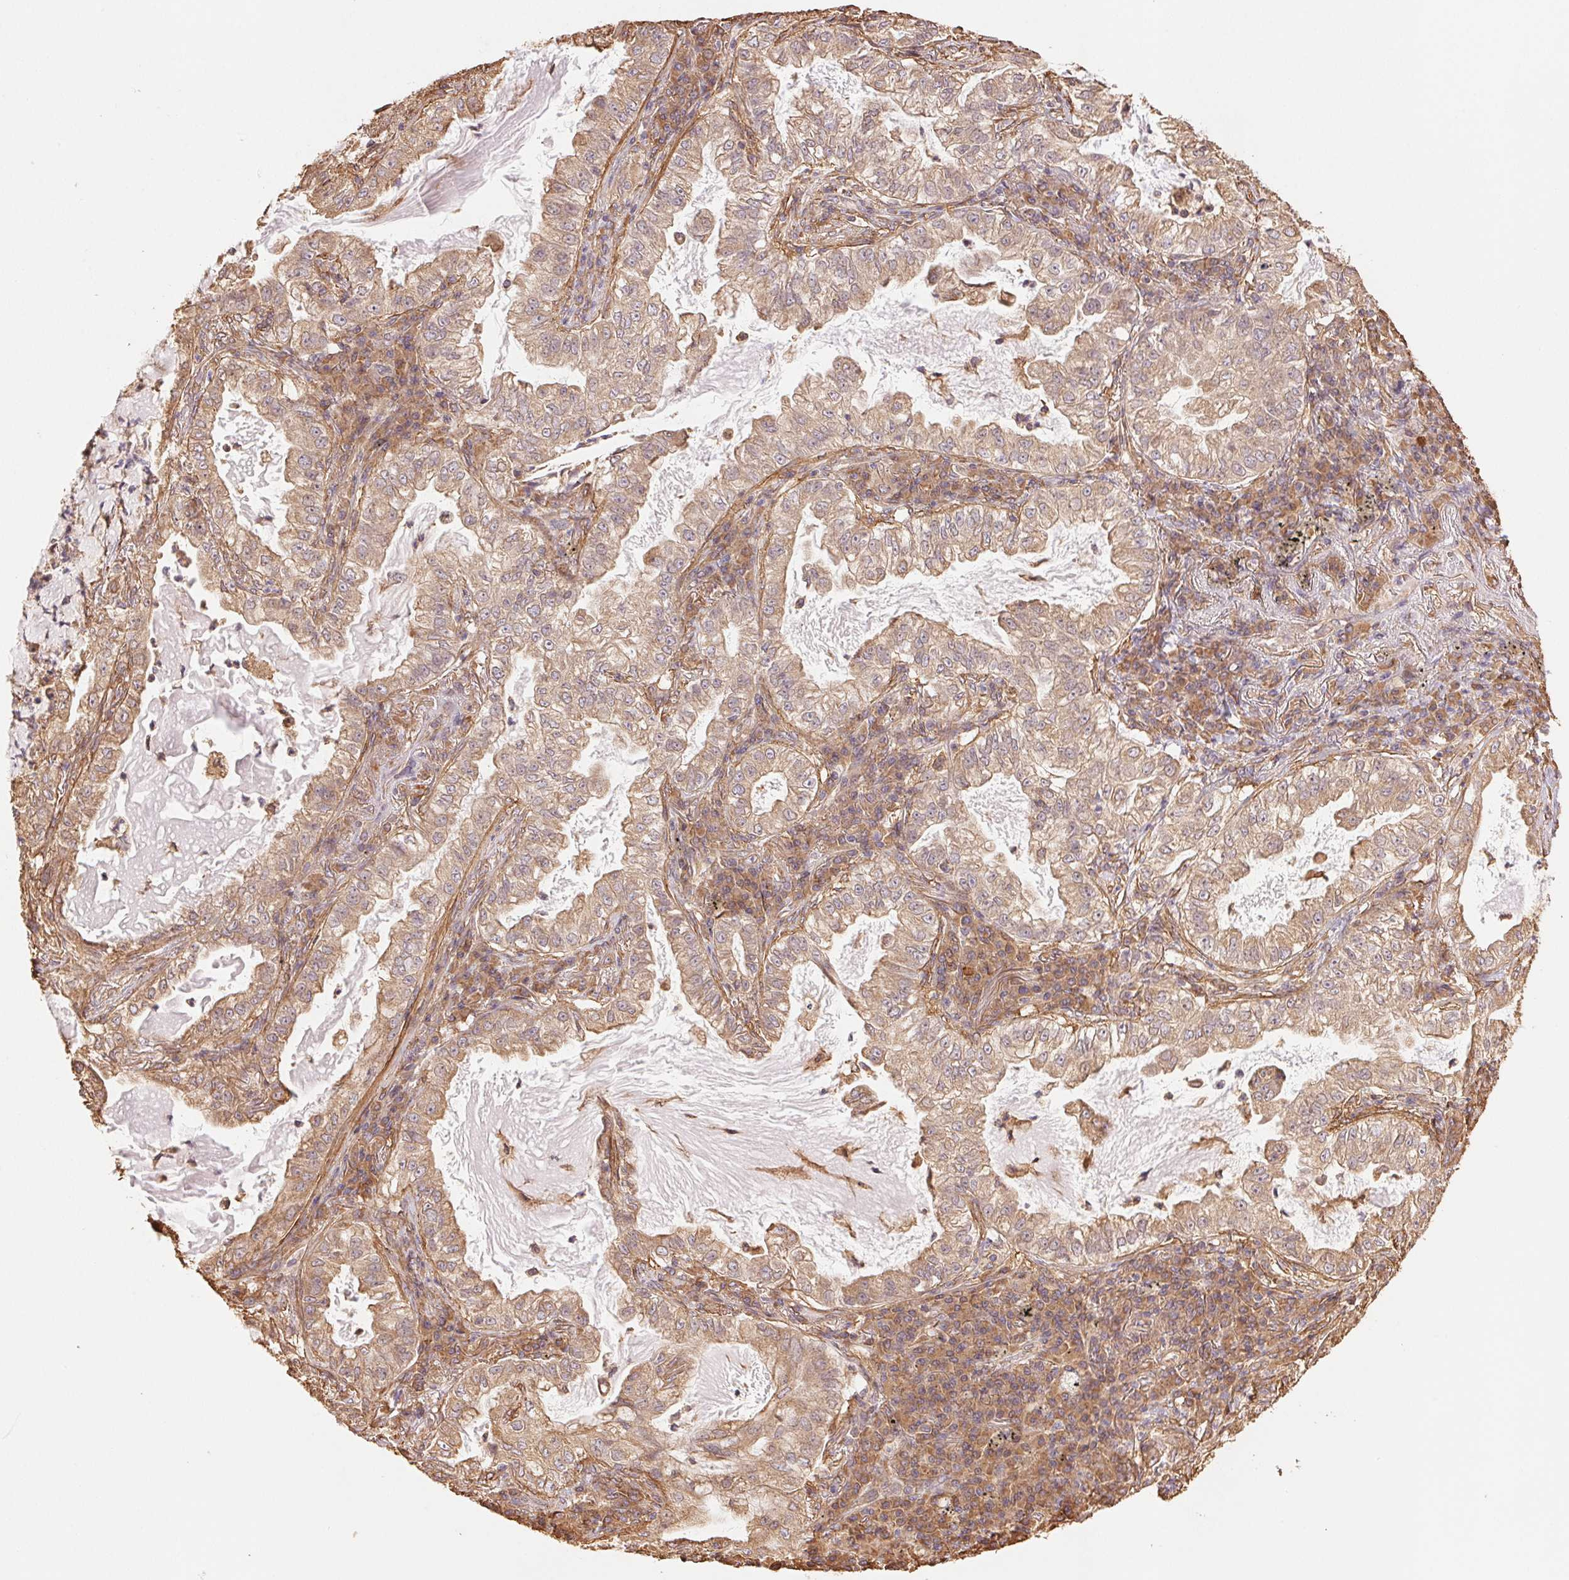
{"staining": {"intensity": "weak", "quantity": ">75%", "location": "cytoplasmic/membranous"}, "tissue": "lung cancer", "cell_type": "Tumor cells", "image_type": "cancer", "snomed": [{"axis": "morphology", "description": "Adenocarcinoma, NOS"}, {"axis": "topography", "description": "Lung"}], "caption": "A brown stain highlights weak cytoplasmic/membranous expression of a protein in lung cancer (adenocarcinoma) tumor cells.", "gene": "C6orf163", "patient": {"sex": "female", "age": 73}}